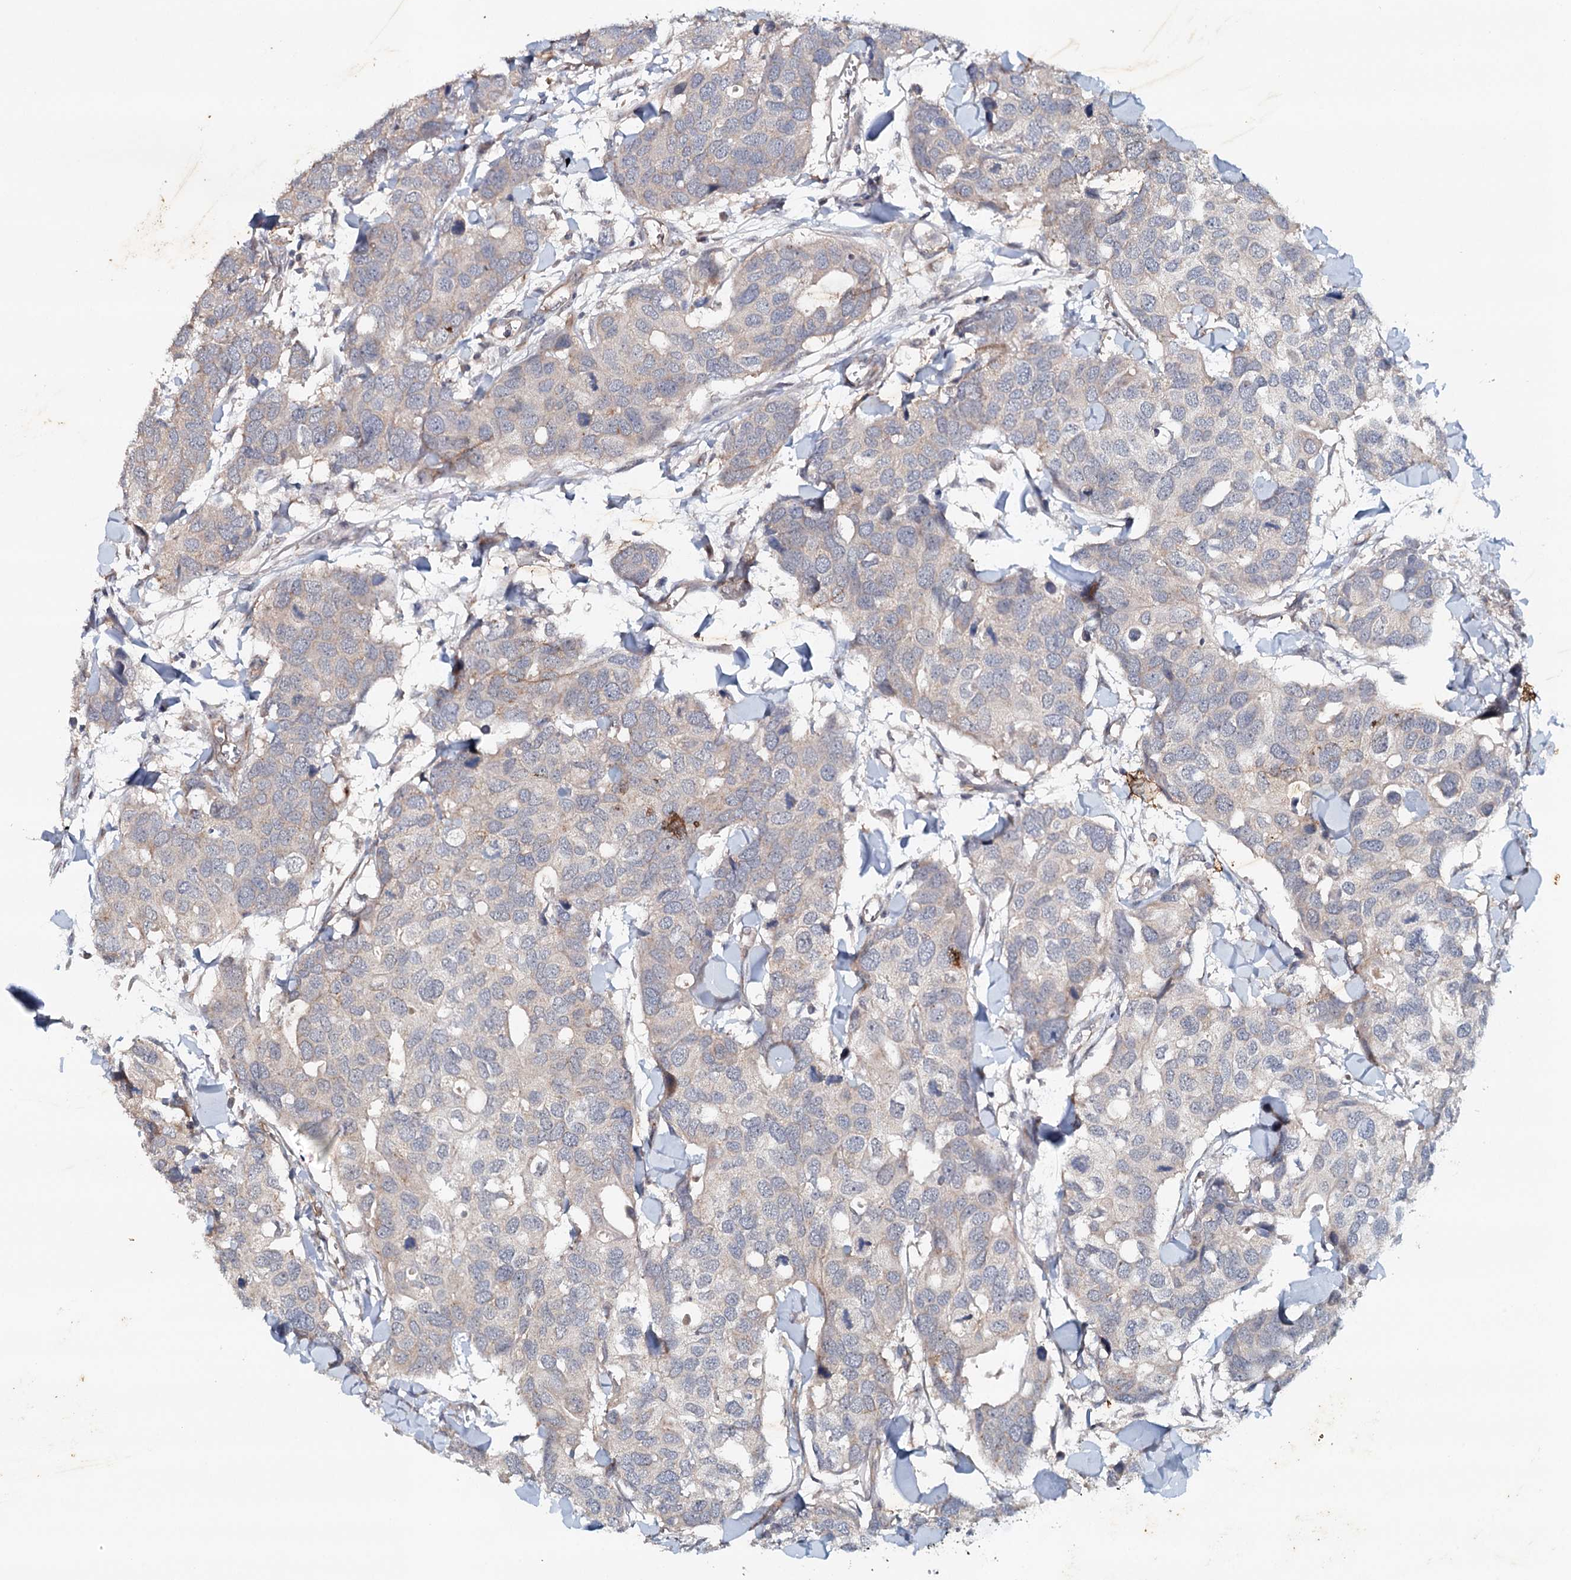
{"staining": {"intensity": "weak", "quantity": "<25%", "location": "cytoplasmic/membranous"}, "tissue": "breast cancer", "cell_type": "Tumor cells", "image_type": "cancer", "snomed": [{"axis": "morphology", "description": "Duct carcinoma"}, {"axis": "topography", "description": "Breast"}], "caption": "DAB immunohistochemical staining of breast infiltrating ductal carcinoma displays no significant expression in tumor cells.", "gene": "SYNPO", "patient": {"sex": "female", "age": 83}}